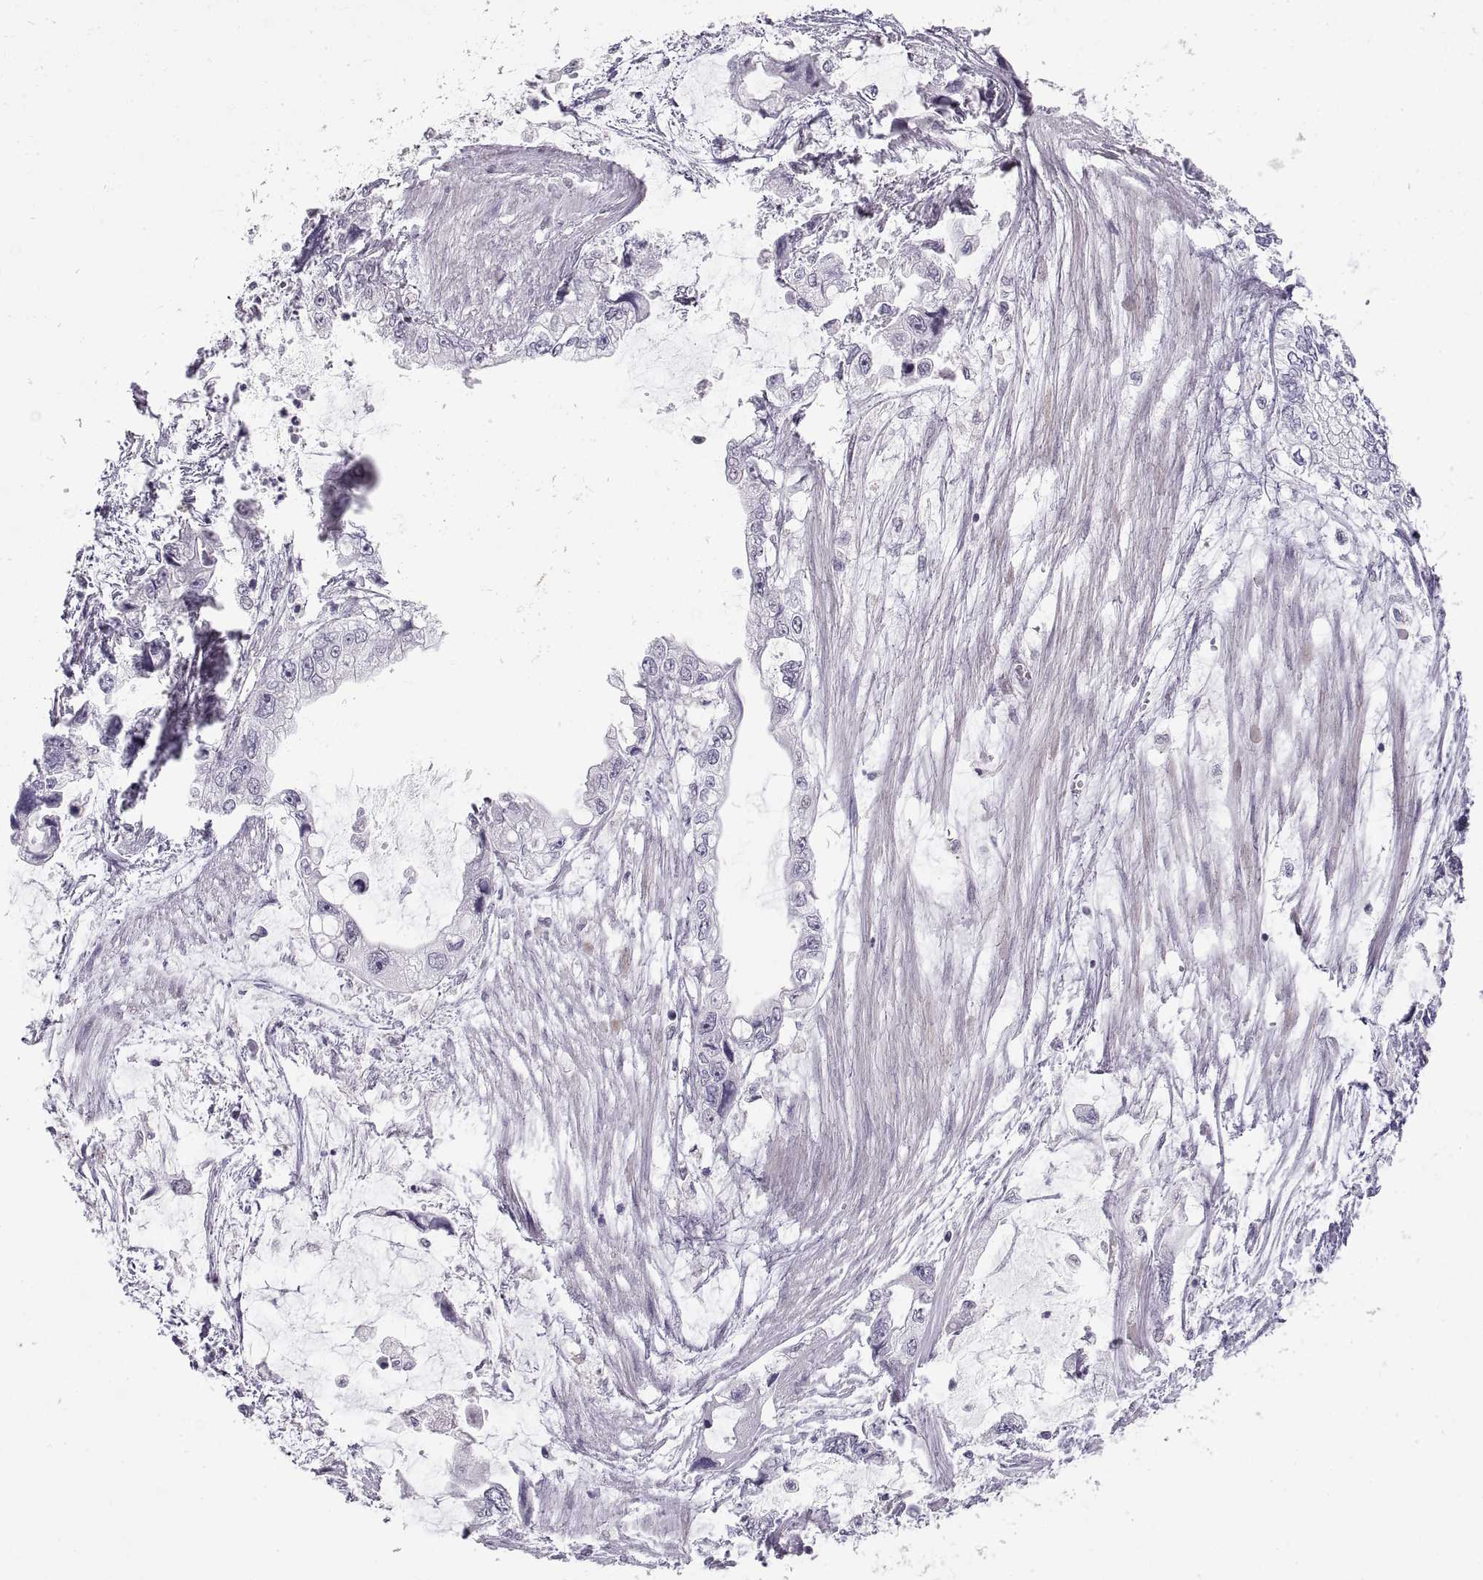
{"staining": {"intensity": "negative", "quantity": "none", "location": "none"}, "tissue": "stomach cancer", "cell_type": "Tumor cells", "image_type": "cancer", "snomed": [{"axis": "morphology", "description": "Adenocarcinoma, NOS"}, {"axis": "topography", "description": "Pancreas"}, {"axis": "topography", "description": "Stomach, upper"}, {"axis": "topography", "description": "Stomach"}], "caption": "DAB (3,3'-diaminobenzidine) immunohistochemical staining of human adenocarcinoma (stomach) reveals no significant expression in tumor cells.", "gene": "NANOS3", "patient": {"sex": "male", "age": 77}}